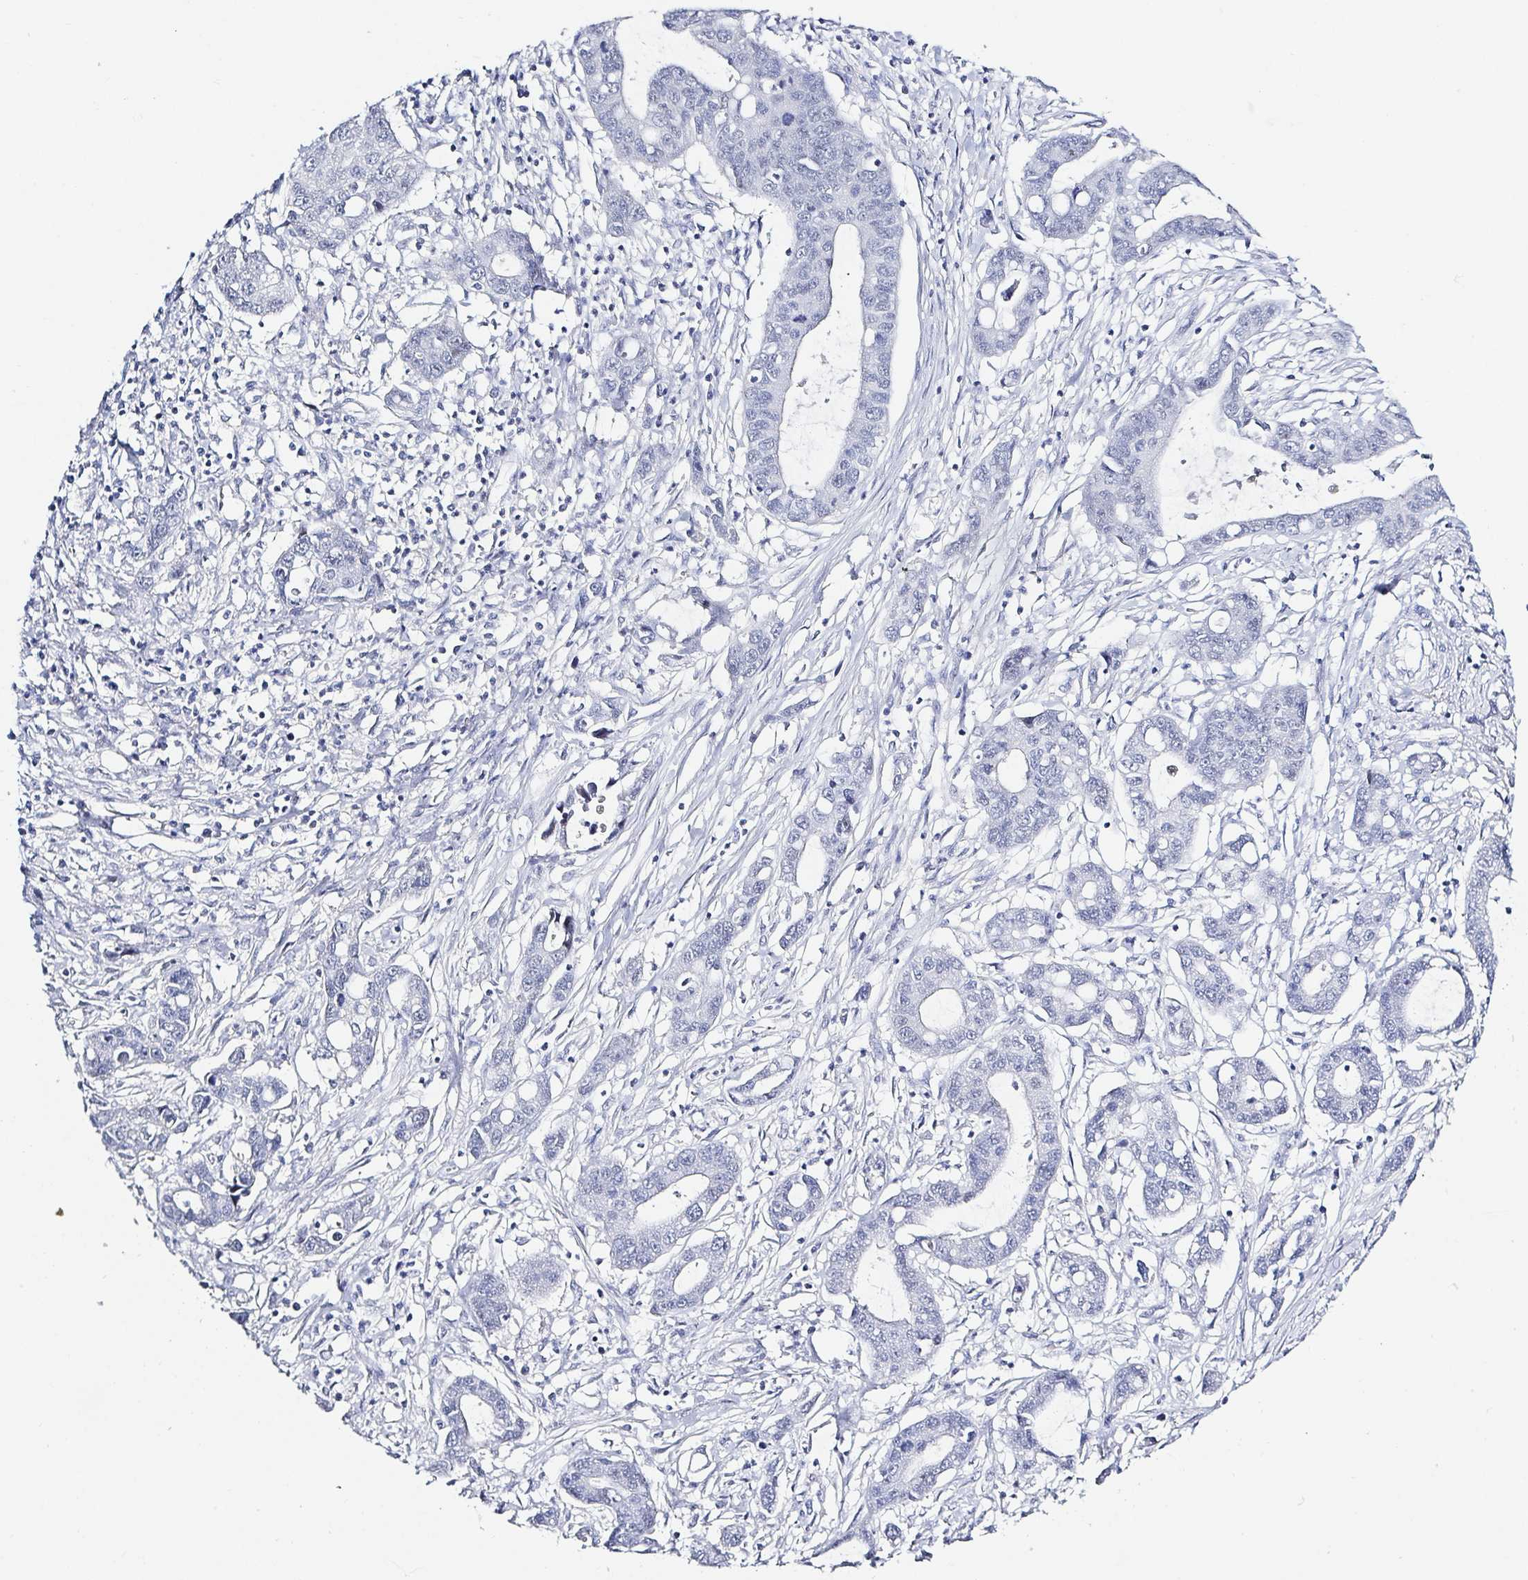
{"staining": {"intensity": "negative", "quantity": "none", "location": "none"}, "tissue": "liver cancer", "cell_type": "Tumor cells", "image_type": "cancer", "snomed": [{"axis": "morphology", "description": "Cholangiocarcinoma"}, {"axis": "topography", "description": "Liver"}], "caption": "Immunohistochemistry histopathology image of neoplastic tissue: liver cancer (cholangiocarcinoma) stained with DAB displays no significant protein staining in tumor cells.", "gene": "OR10K1", "patient": {"sex": "male", "age": 58}}